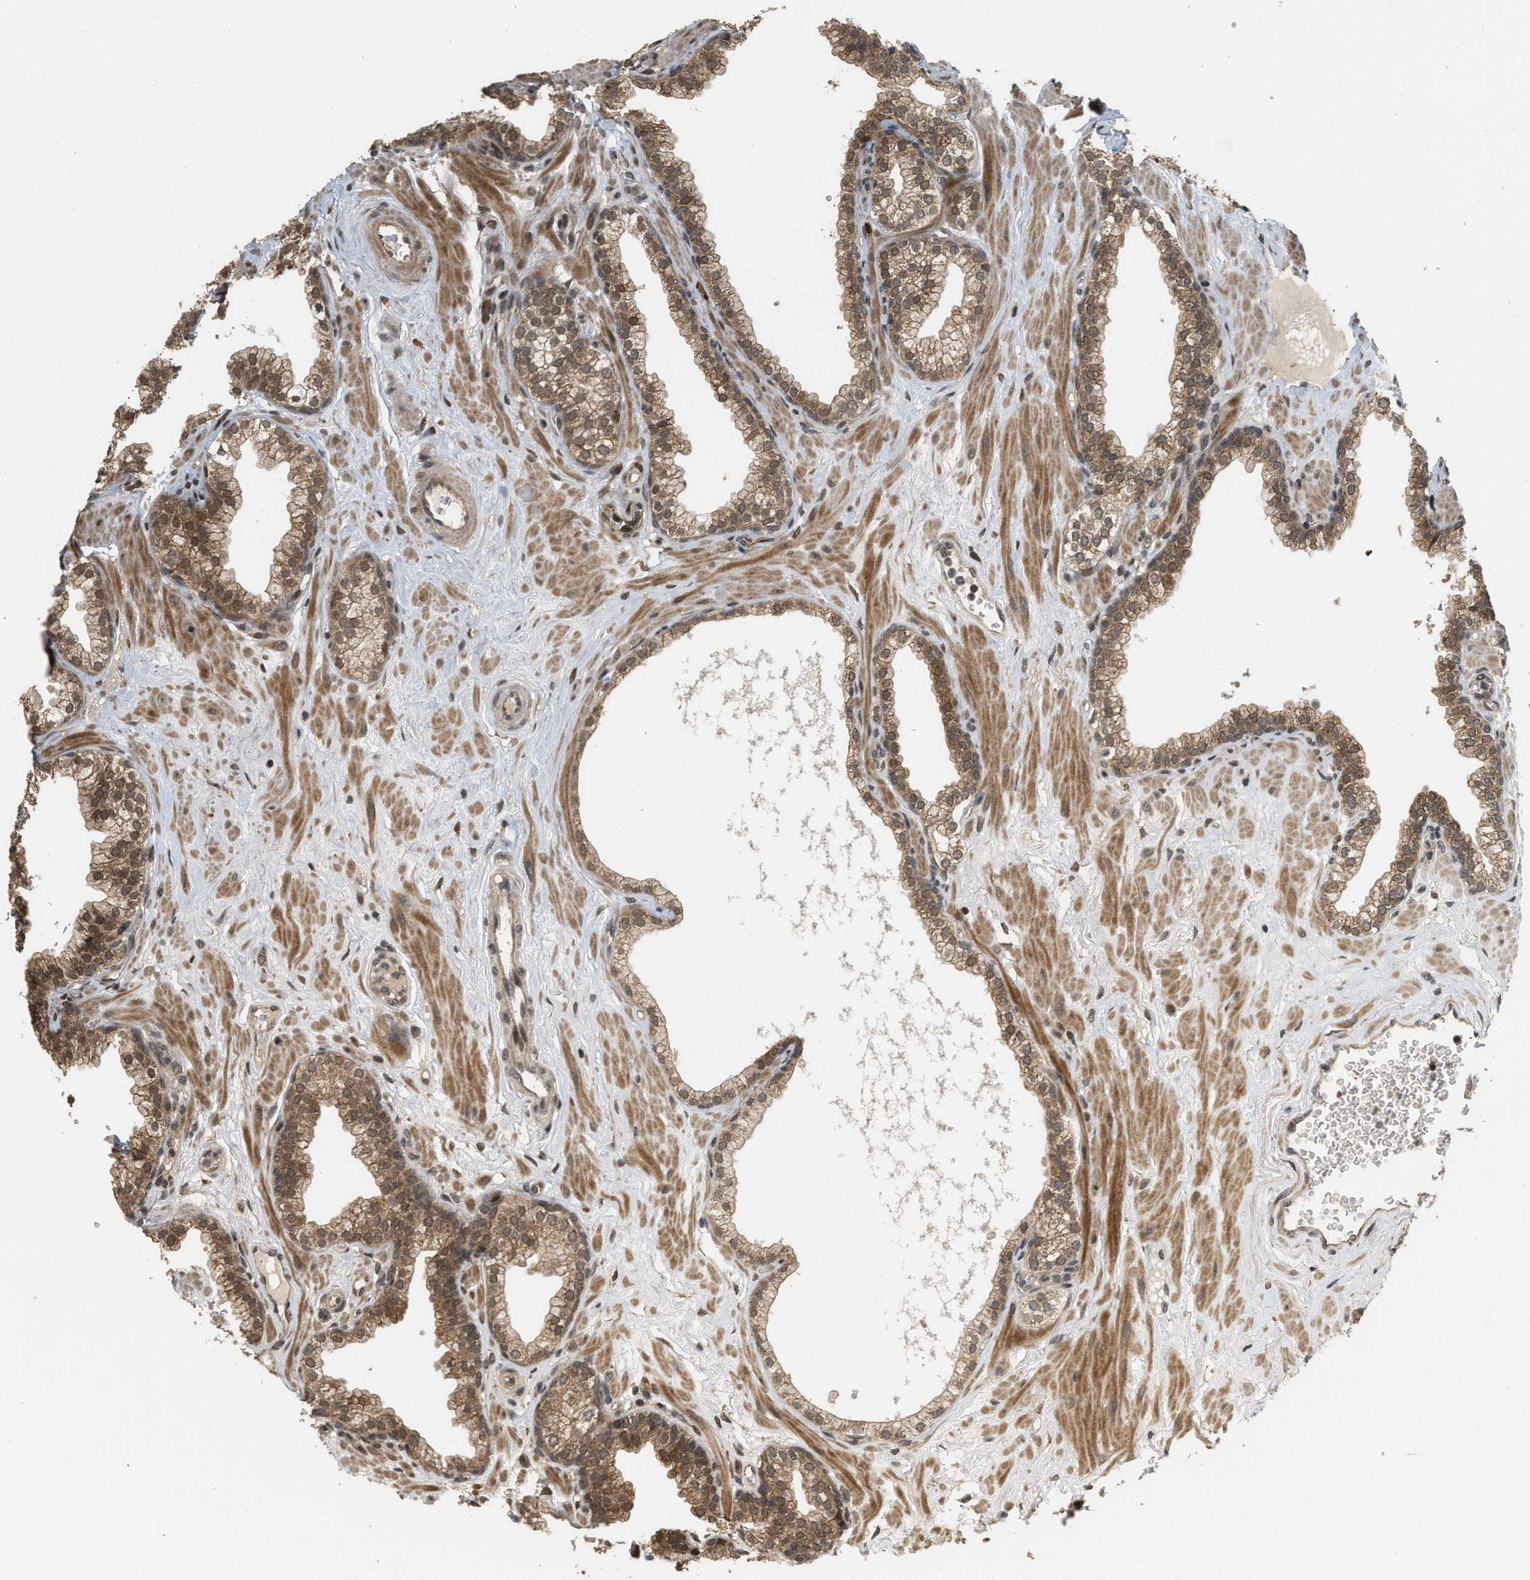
{"staining": {"intensity": "moderate", "quantity": ">75%", "location": "cytoplasmic/membranous,nuclear"}, "tissue": "prostate", "cell_type": "Glandular cells", "image_type": "normal", "snomed": [{"axis": "morphology", "description": "Normal tissue, NOS"}, {"axis": "morphology", "description": "Urothelial carcinoma, Low grade"}, {"axis": "topography", "description": "Urinary bladder"}, {"axis": "topography", "description": "Prostate"}], "caption": "Immunohistochemical staining of benign prostate exhibits >75% levels of moderate cytoplasmic/membranous,nuclear protein positivity in about >75% of glandular cells. (Brightfield microscopy of DAB IHC at high magnification).", "gene": "ELP2", "patient": {"sex": "male", "age": 60}}